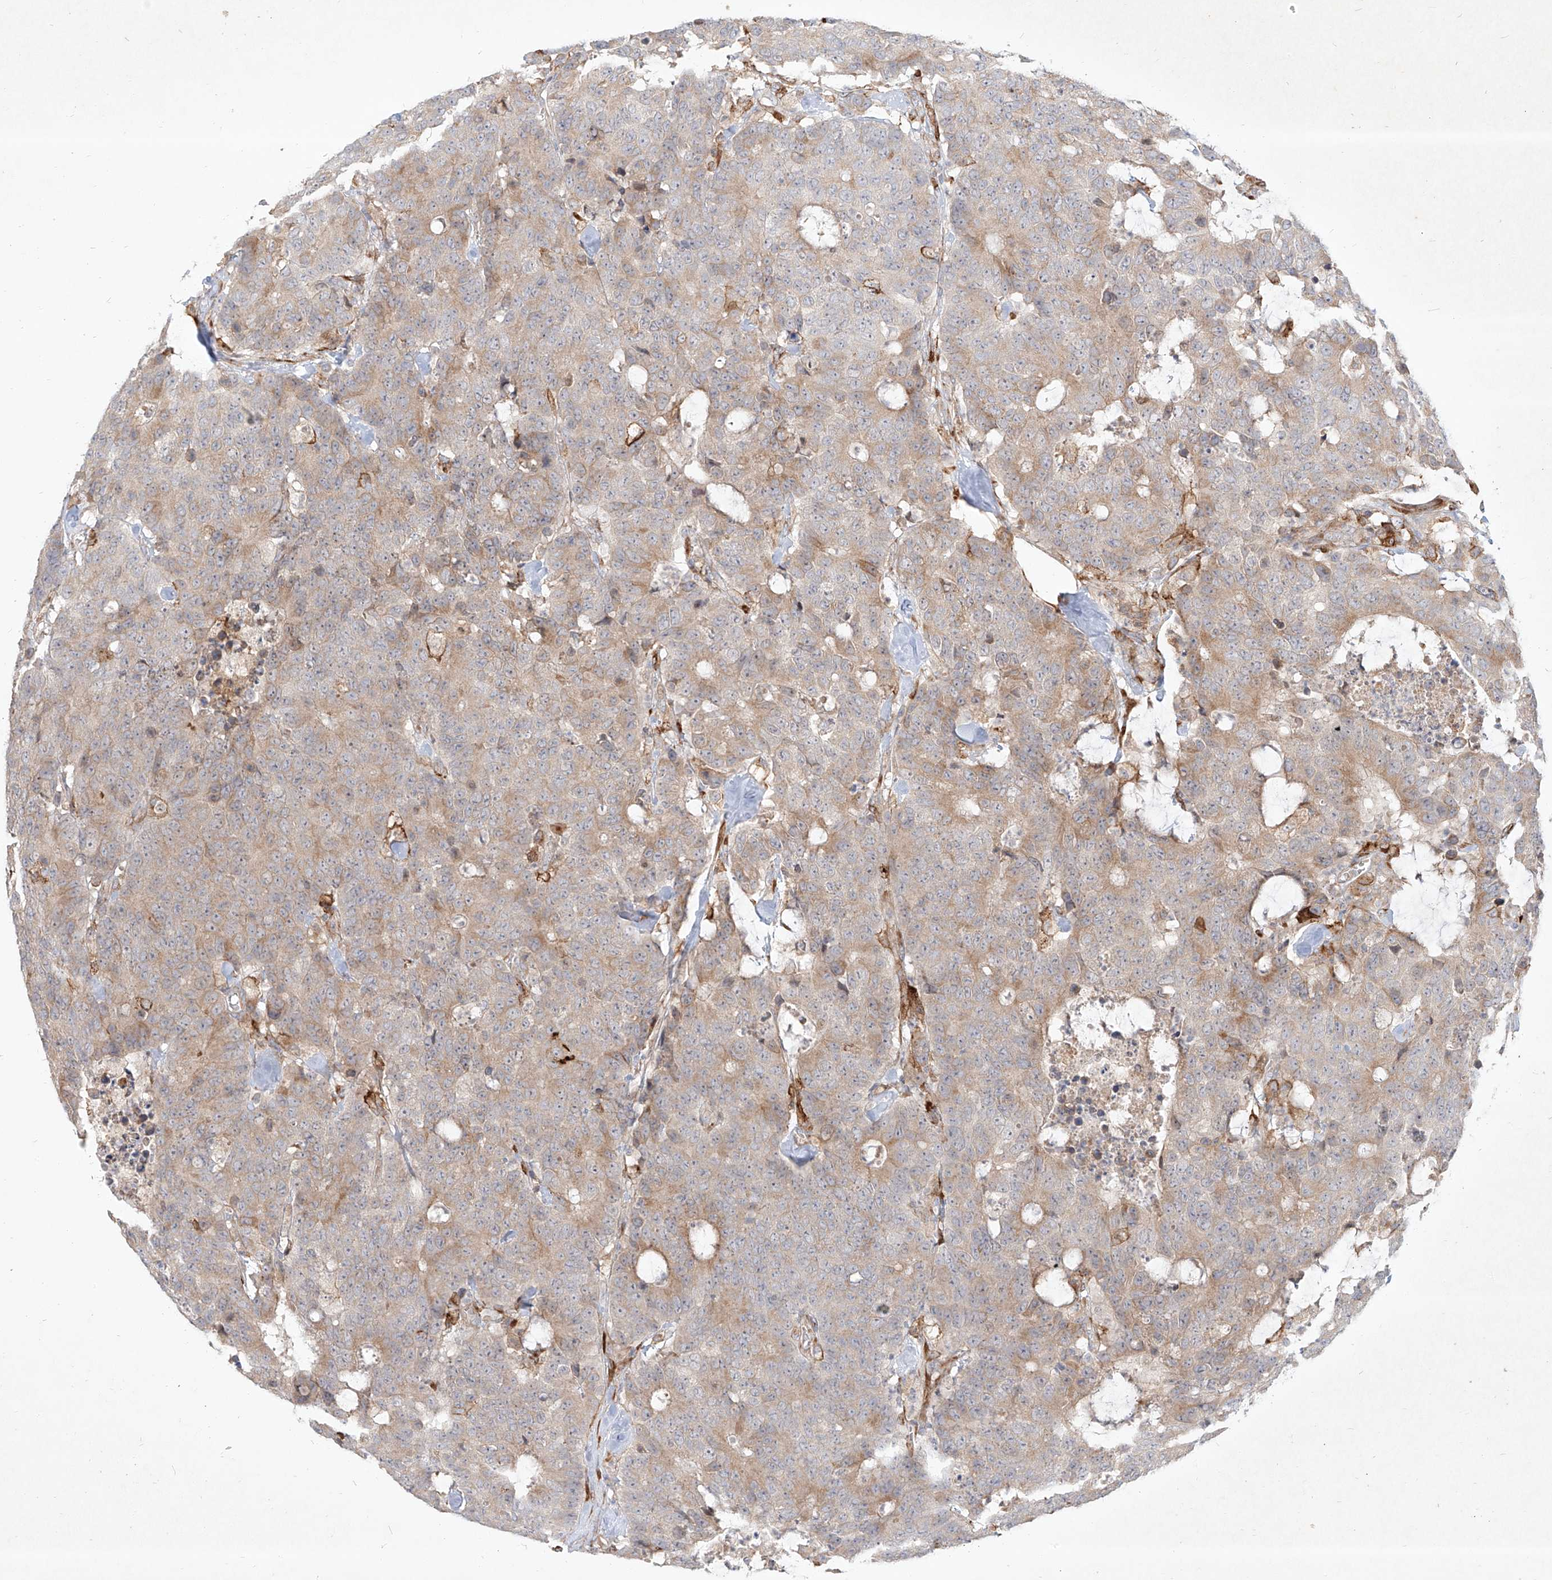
{"staining": {"intensity": "moderate", "quantity": "<25%", "location": "cytoplasmic/membranous"}, "tissue": "colorectal cancer", "cell_type": "Tumor cells", "image_type": "cancer", "snomed": [{"axis": "morphology", "description": "Adenocarcinoma, NOS"}, {"axis": "topography", "description": "Colon"}], "caption": "Moderate cytoplasmic/membranous protein expression is appreciated in approximately <25% of tumor cells in colorectal cancer.", "gene": "CD209", "patient": {"sex": "female", "age": 86}}